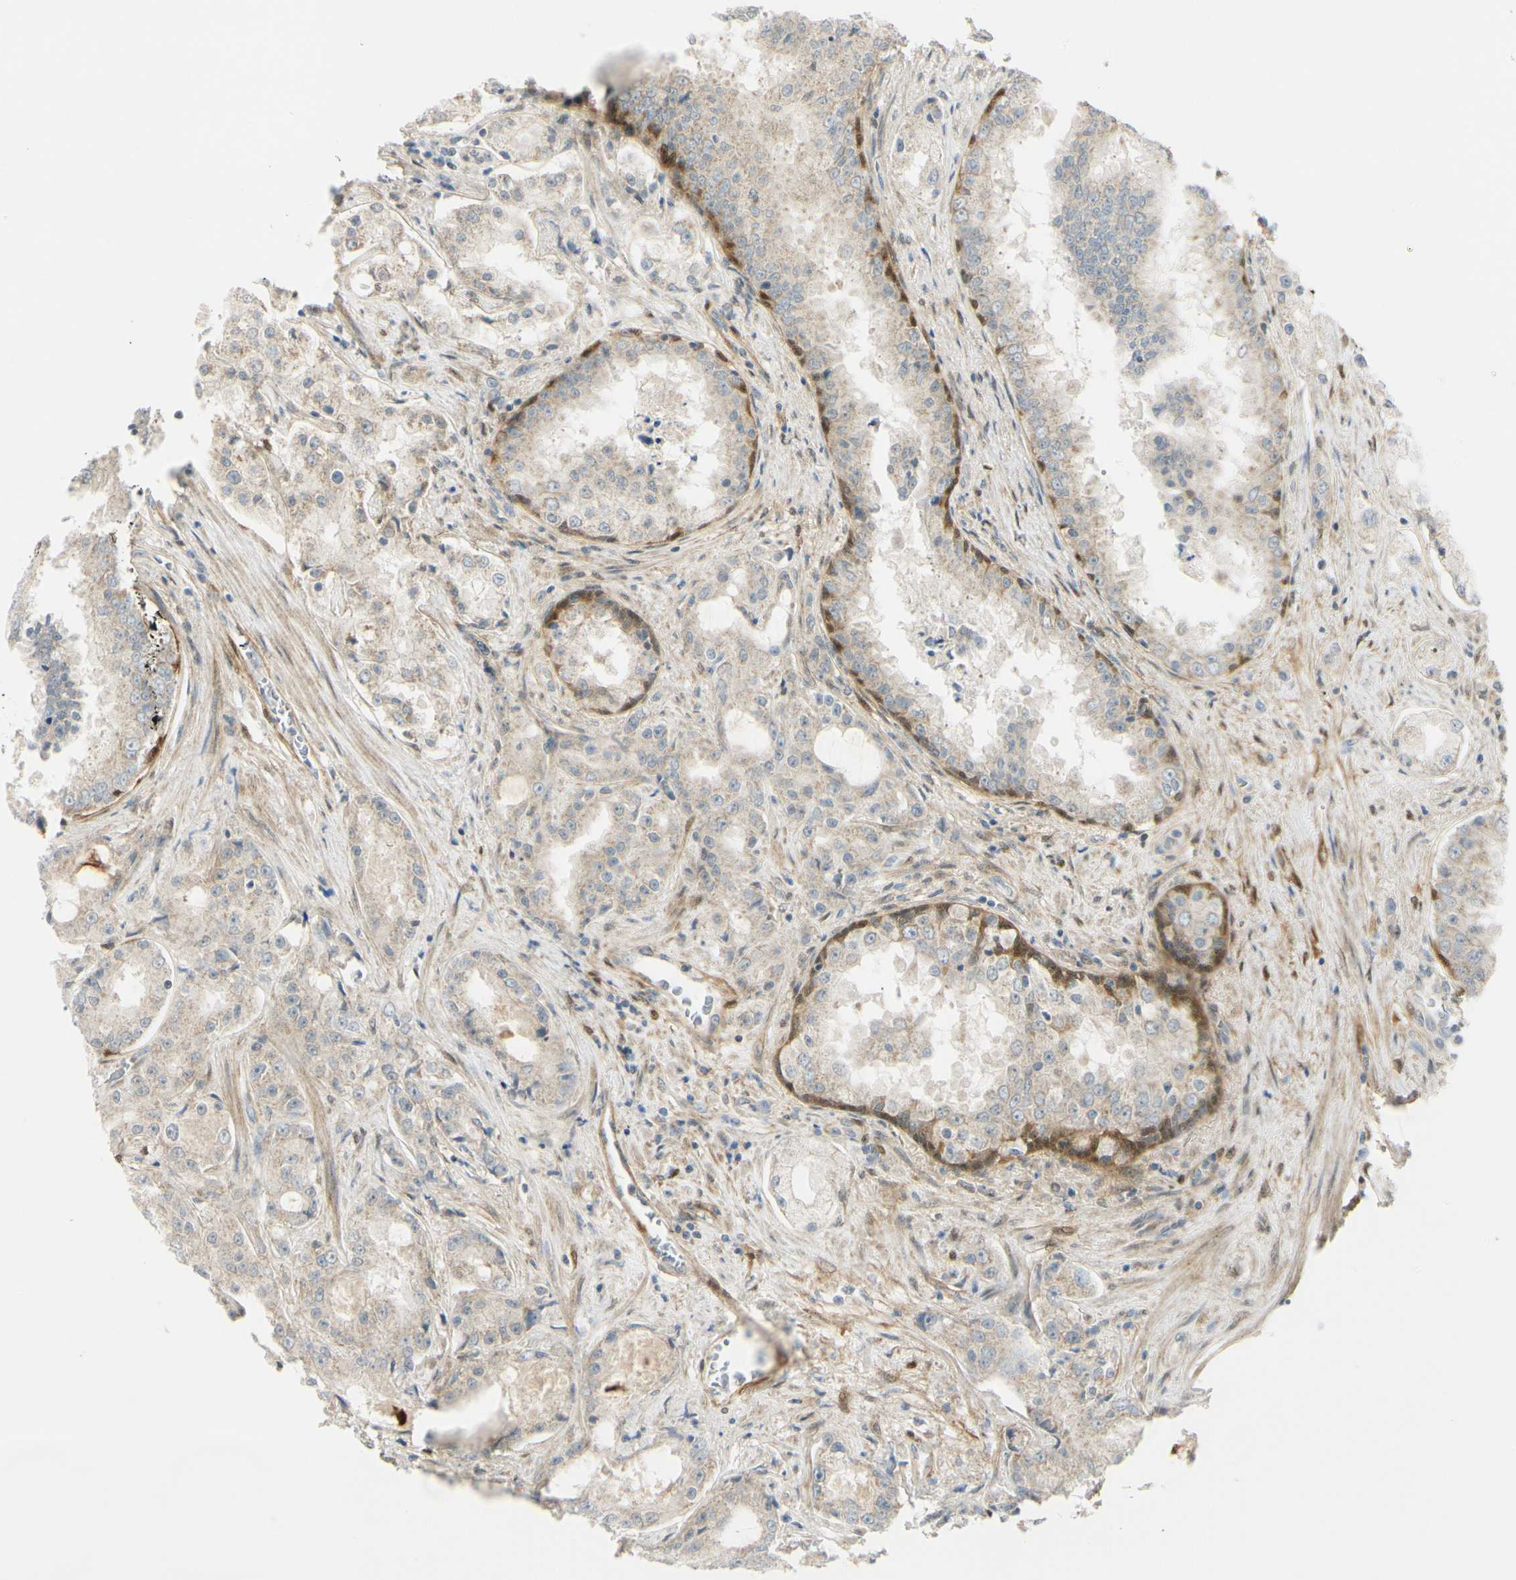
{"staining": {"intensity": "weak", "quantity": "25%-75%", "location": "cytoplasmic/membranous"}, "tissue": "prostate cancer", "cell_type": "Tumor cells", "image_type": "cancer", "snomed": [{"axis": "morphology", "description": "Adenocarcinoma, High grade"}, {"axis": "topography", "description": "Prostate"}], "caption": "IHC staining of adenocarcinoma (high-grade) (prostate), which shows low levels of weak cytoplasmic/membranous positivity in about 25%-75% of tumor cells indicating weak cytoplasmic/membranous protein staining. The staining was performed using DAB (3,3'-diaminobenzidine) (brown) for protein detection and nuclei were counterstained in hematoxylin (blue).", "gene": "FHL2", "patient": {"sex": "male", "age": 73}}